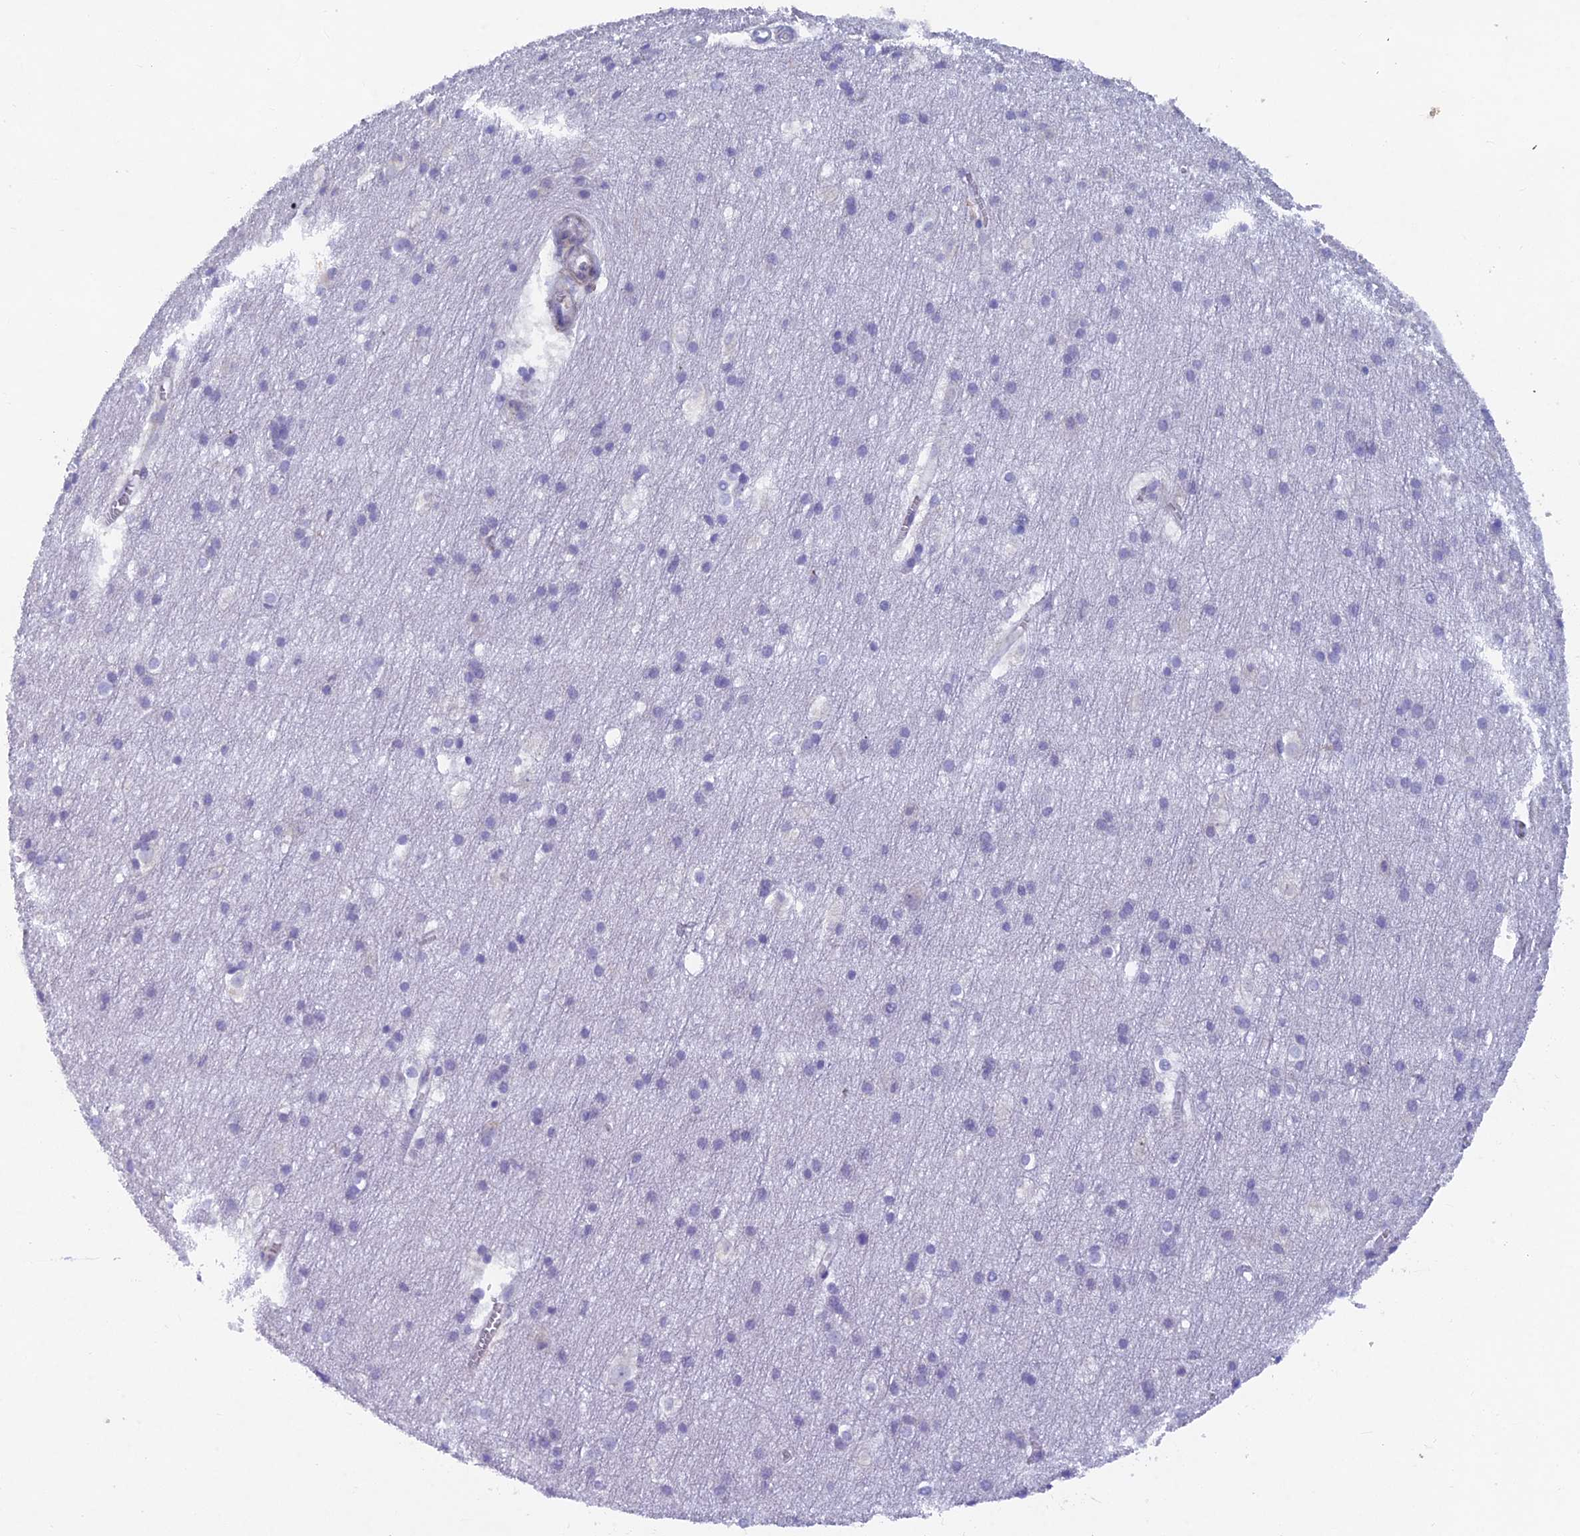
{"staining": {"intensity": "negative", "quantity": "none", "location": "none"}, "tissue": "cerebral cortex", "cell_type": "Endothelial cells", "image_type": "normal", "snomed": [{"axis": "morphology", "description": "Normal tissue, NOS"}, {"axis": "topography", "description": "Cerebral cortex"}], "caption": "IHC micrograph of unremarkable cerebral cortex stained for a protein (brown), which reveals no staining in endothelial cells.", "gene": "ABI3BP", "patient": {"sex": "male", "age": 54}}